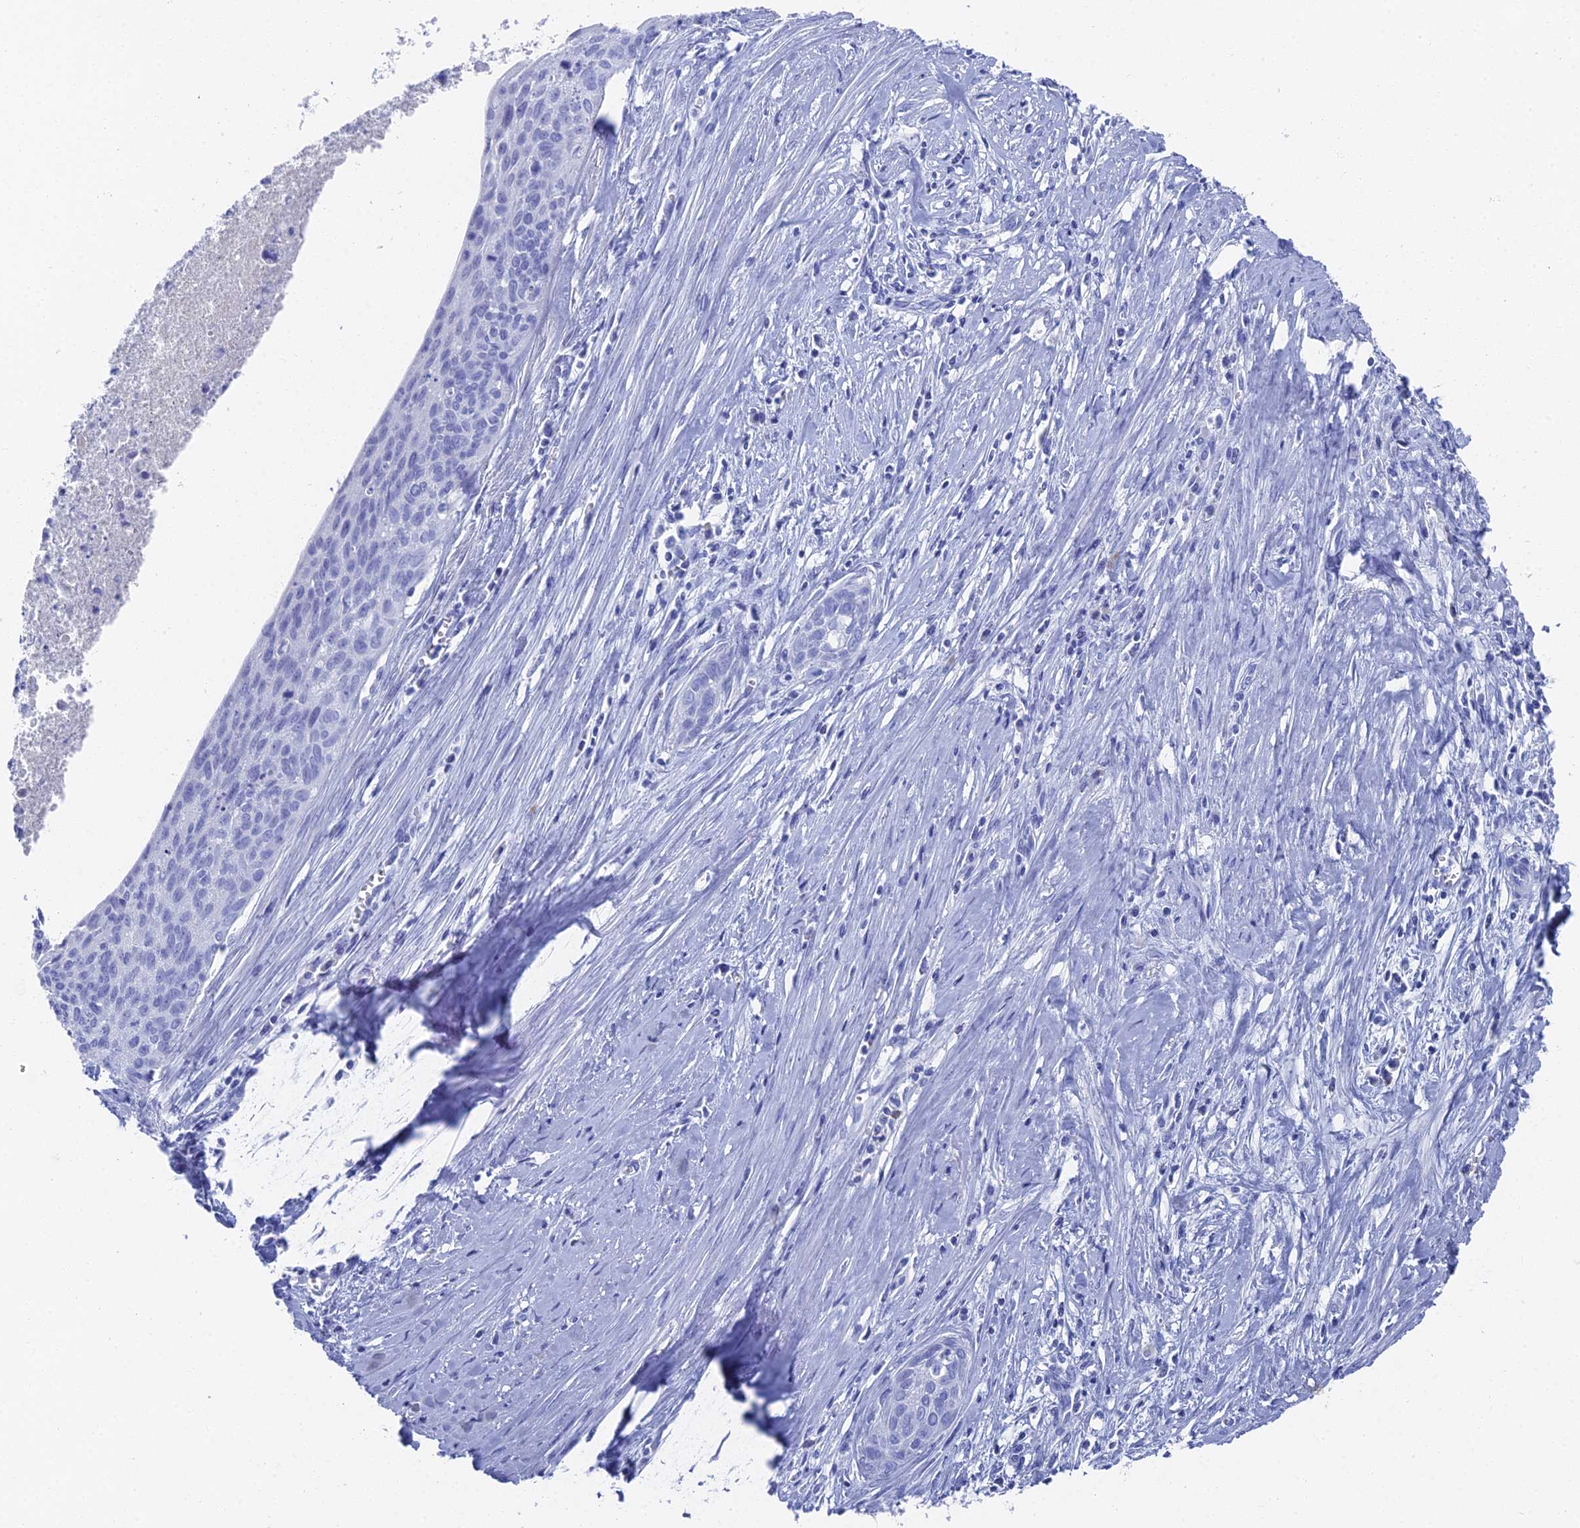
{"staining": {"intensity": "negative", "quantity": "none", "location": "none"}, "tissue": "cervical cancer", "cell_type": "Tumor cells", "image_type": "cancer", "snomed": [{"axis": "morphology", "description": "Squamous cell carcinoma, NOS"}, {"axis": "topography", "description": "Cervix"}], "caption": "Protein analysis of cervical cancer (squamous cell carcinoma) displays no significant staining in tumor cells.", "gene": "ENPP3", "patient": {"sex": "female", "age": 55}}